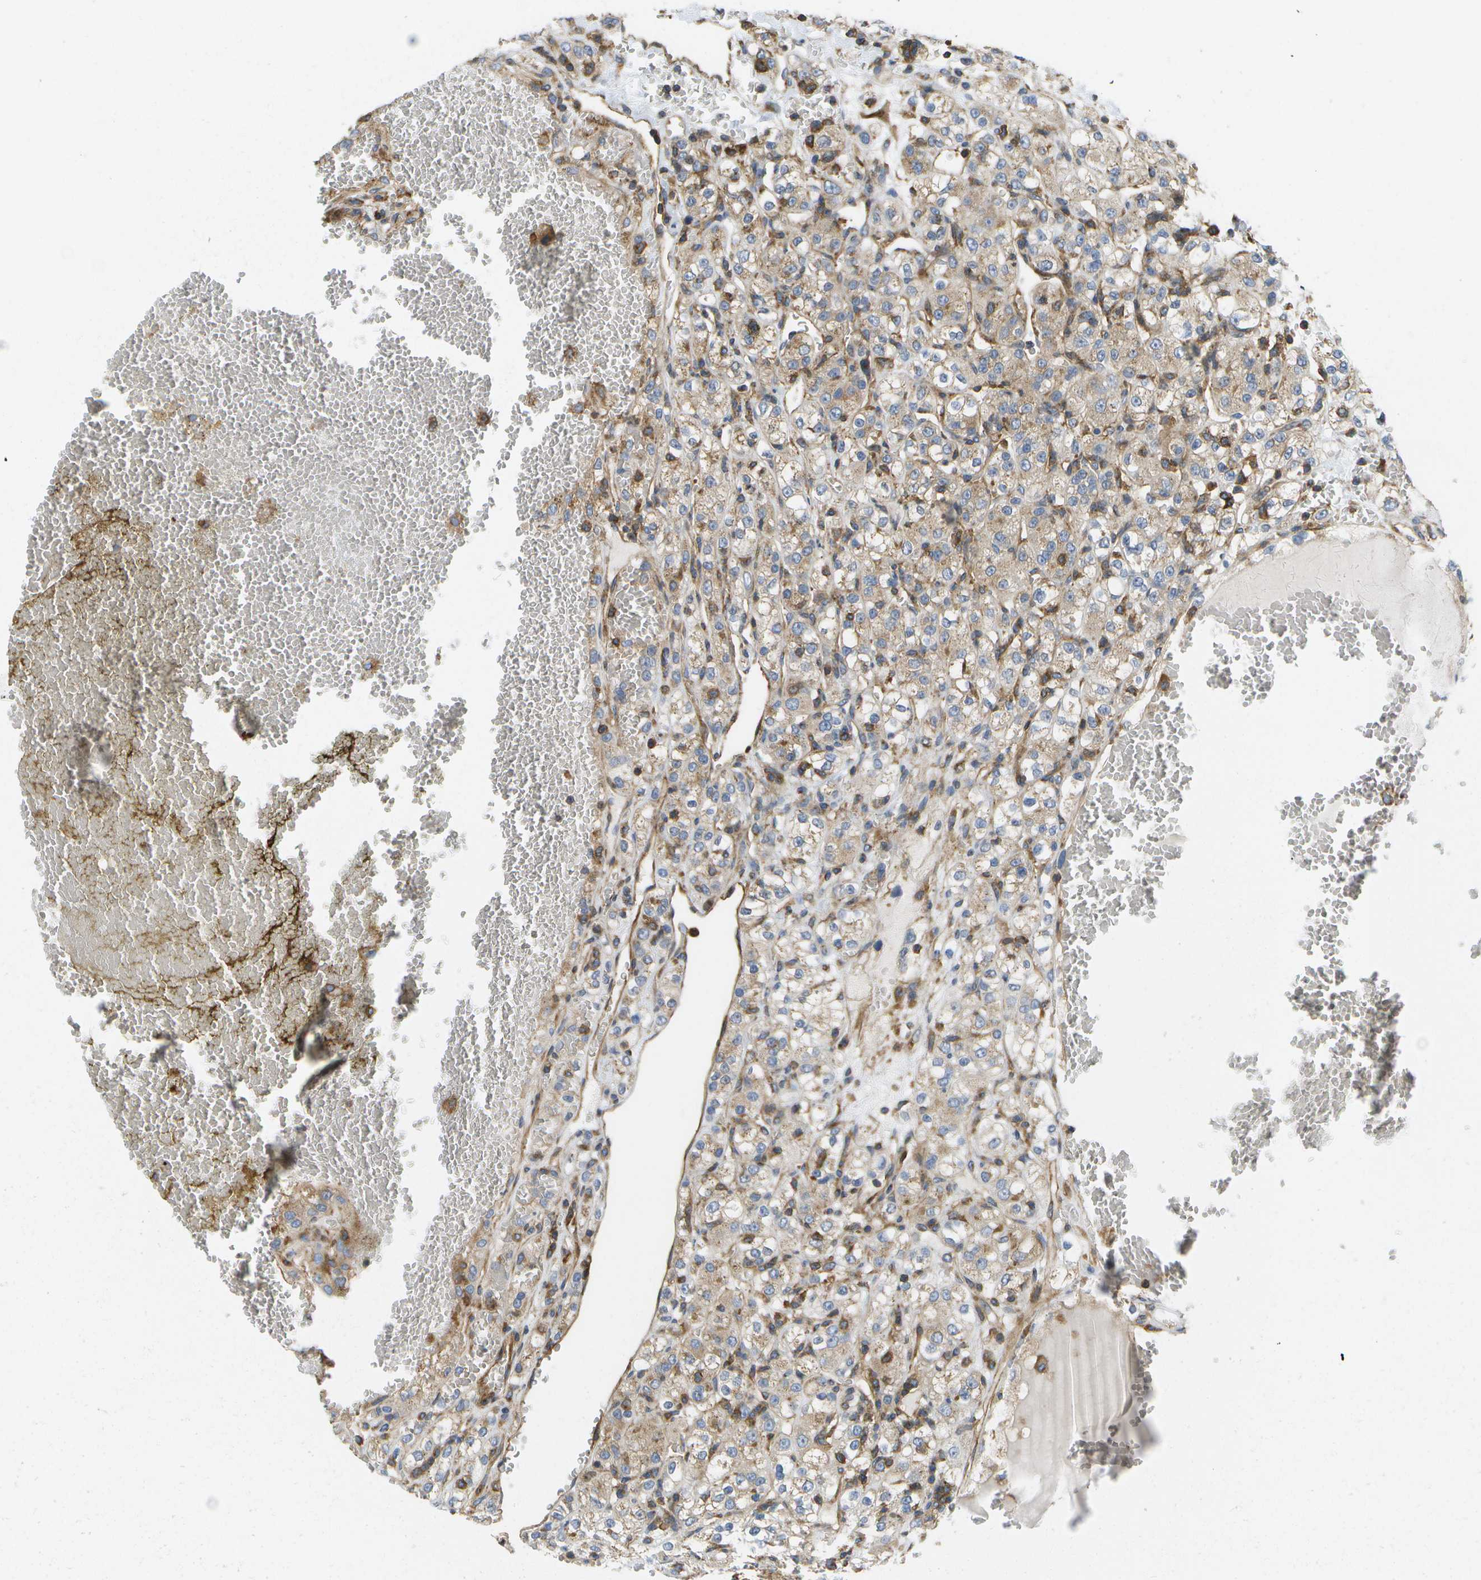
{"staining": {"intensity": "weak", "quantity": ">75%", "location": "cytoplasmic/membranous"}, "tissue": "renal cancer", "cell_type": "Tumor cells", "image_type": "cancer", "snomed": [{"axis": "morphology", "description": "Normal tissue, NOS"}, {"axis": "morphology", "description": "Adenocarcinoma, NOS"}, {"axis": "topography", "description": "Kidney"}], "caption": "A high-resolution image shows IHC staining of adenocarcinoma (renal), which reveals weak cytoplasmic/membranous positivity in approximately >75% of tumor cells. The staining is performed using DAB (3,3'-diaminobenzidine) brown chromogen to label protein expression. The nuclei are counter-stained blue using hematoxylin.", "gene": "BST2", "patient": {"sex": "male", "age": 61}}